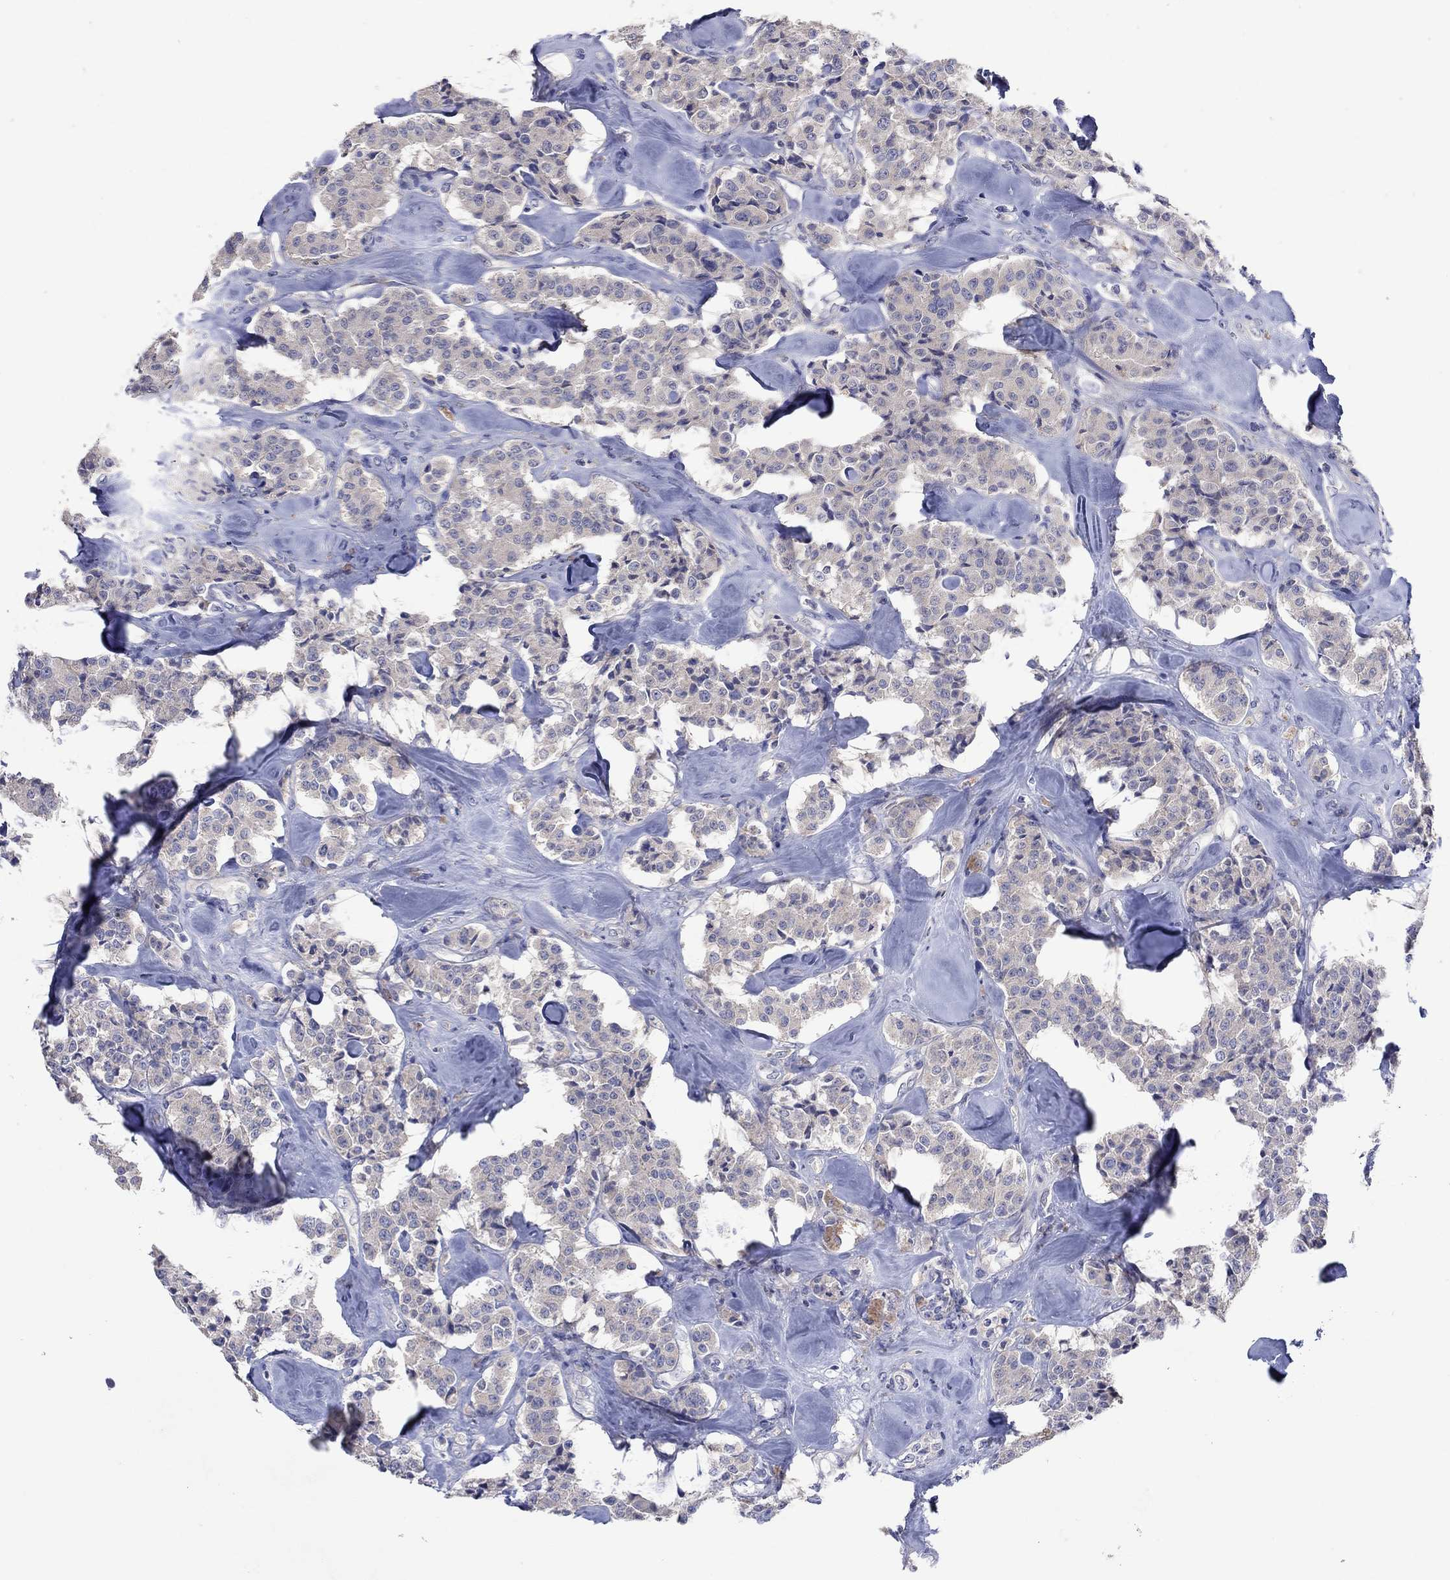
{"staining": {"intensity": "negative", "quantity": "none", "location": "none"}, "tissue": "carcinoid", "cell_type": "Tumor cells", "image_type": "cancer", "snomed": [{"axis": "morphology", "description": "Carcinoid, malignant, NOS"}, {"axis": "topography", "description": "Pancreas"}], "caption": "High magnification brightfield microscopy of carcinoid stained with DAB (brown) and counterstained with hematoxylin (blue): tumor cells show no significant expression. Nuclei are stained in blue.", "gene": "PLCL2", "patient": {"sex": "male", "age": 41}}